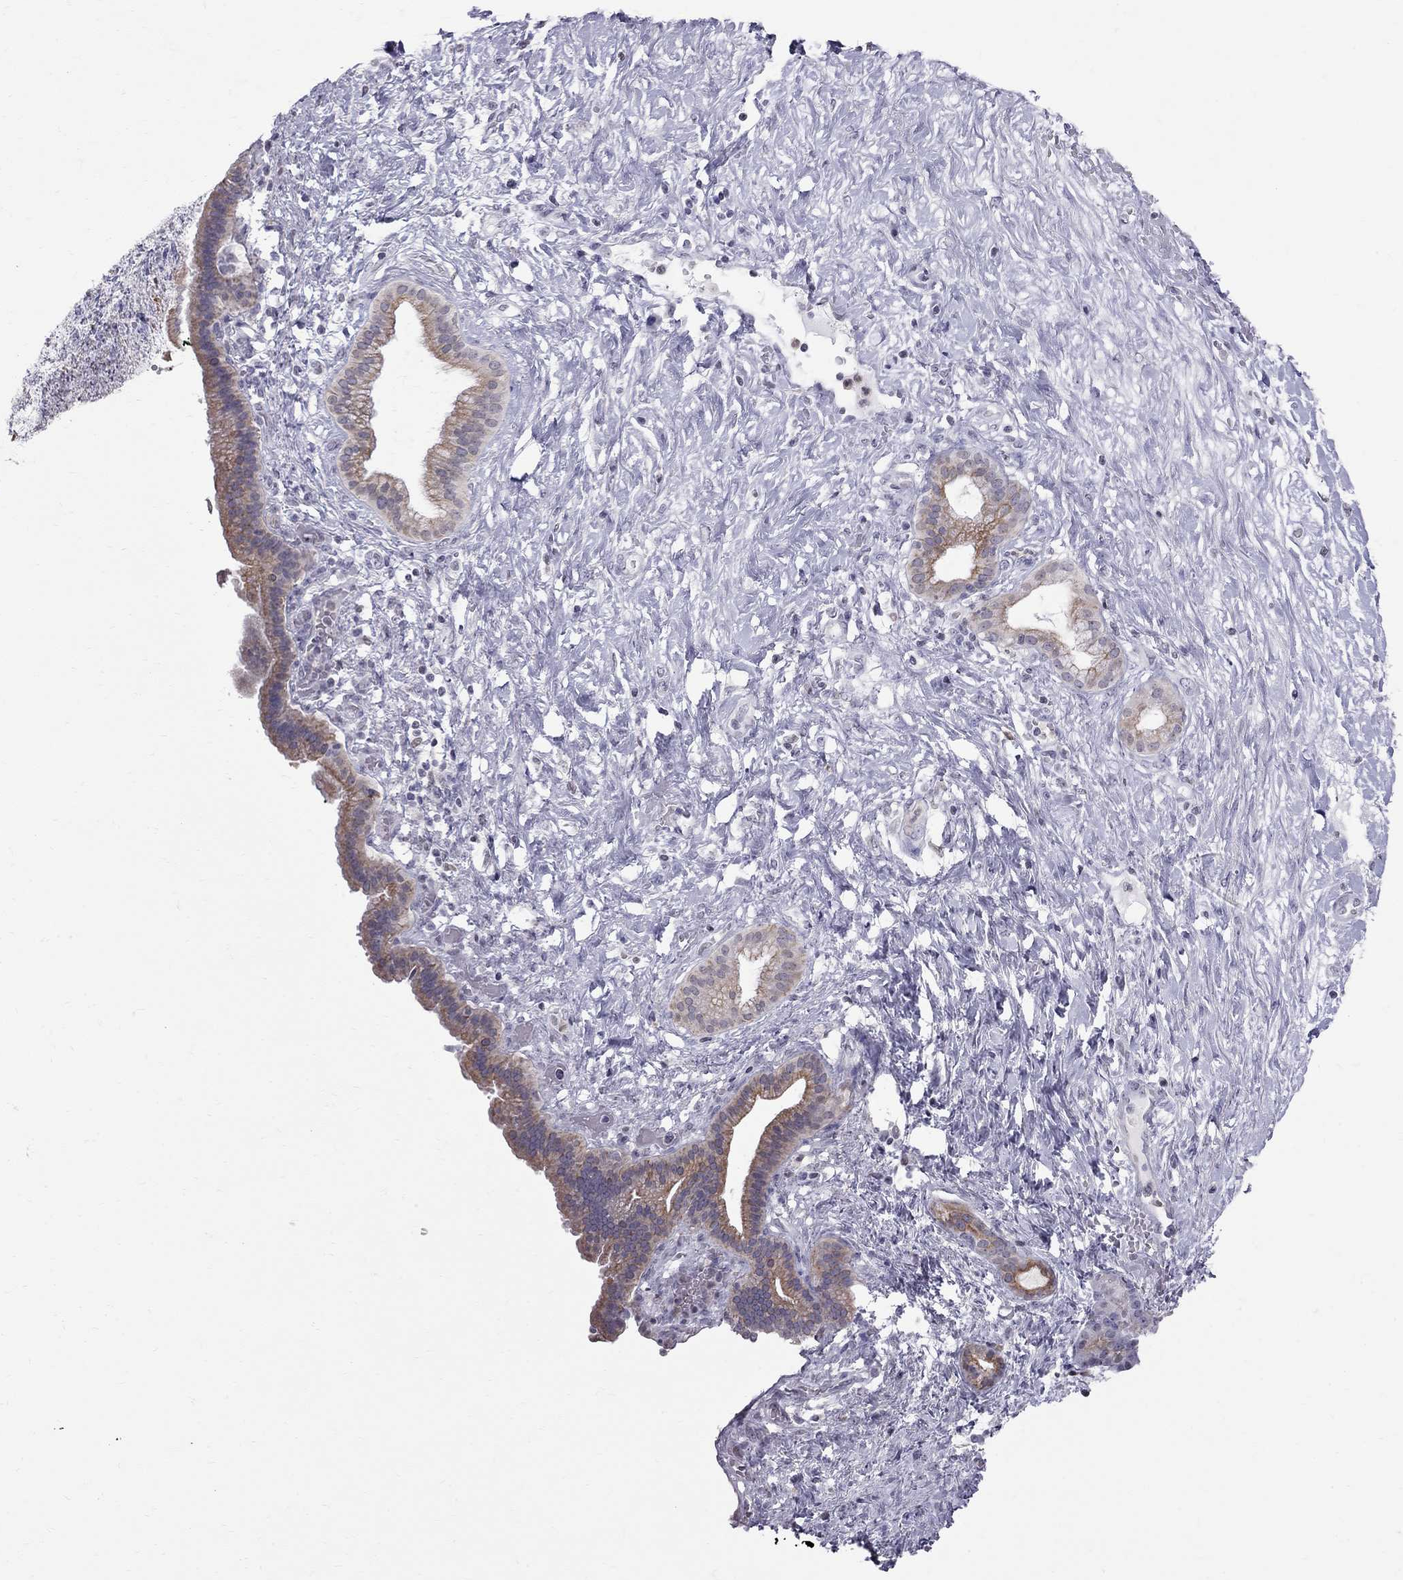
{"staining": {"intensity": "moderate", "quantity": "25%-75%", "location": "cytoplasmic/membranous"}, "tissue": "pancreatic cancer", "cell_type": "Tumor cells", "image_type": "cancer", "snomed": [{"axis": "morphology", "description": "Adenocarcinoma, NOS"}, {"axis": "topography", "description": "Pancreas"}], "caption": "Tumor cells demonstrate medium levels of moderate cytoplasmic/membranous expression in approximately 25%-75% of cells in pancreatic cancer.", "gene": "MUC15", "patient": {"sex": "male", "age": 44}}